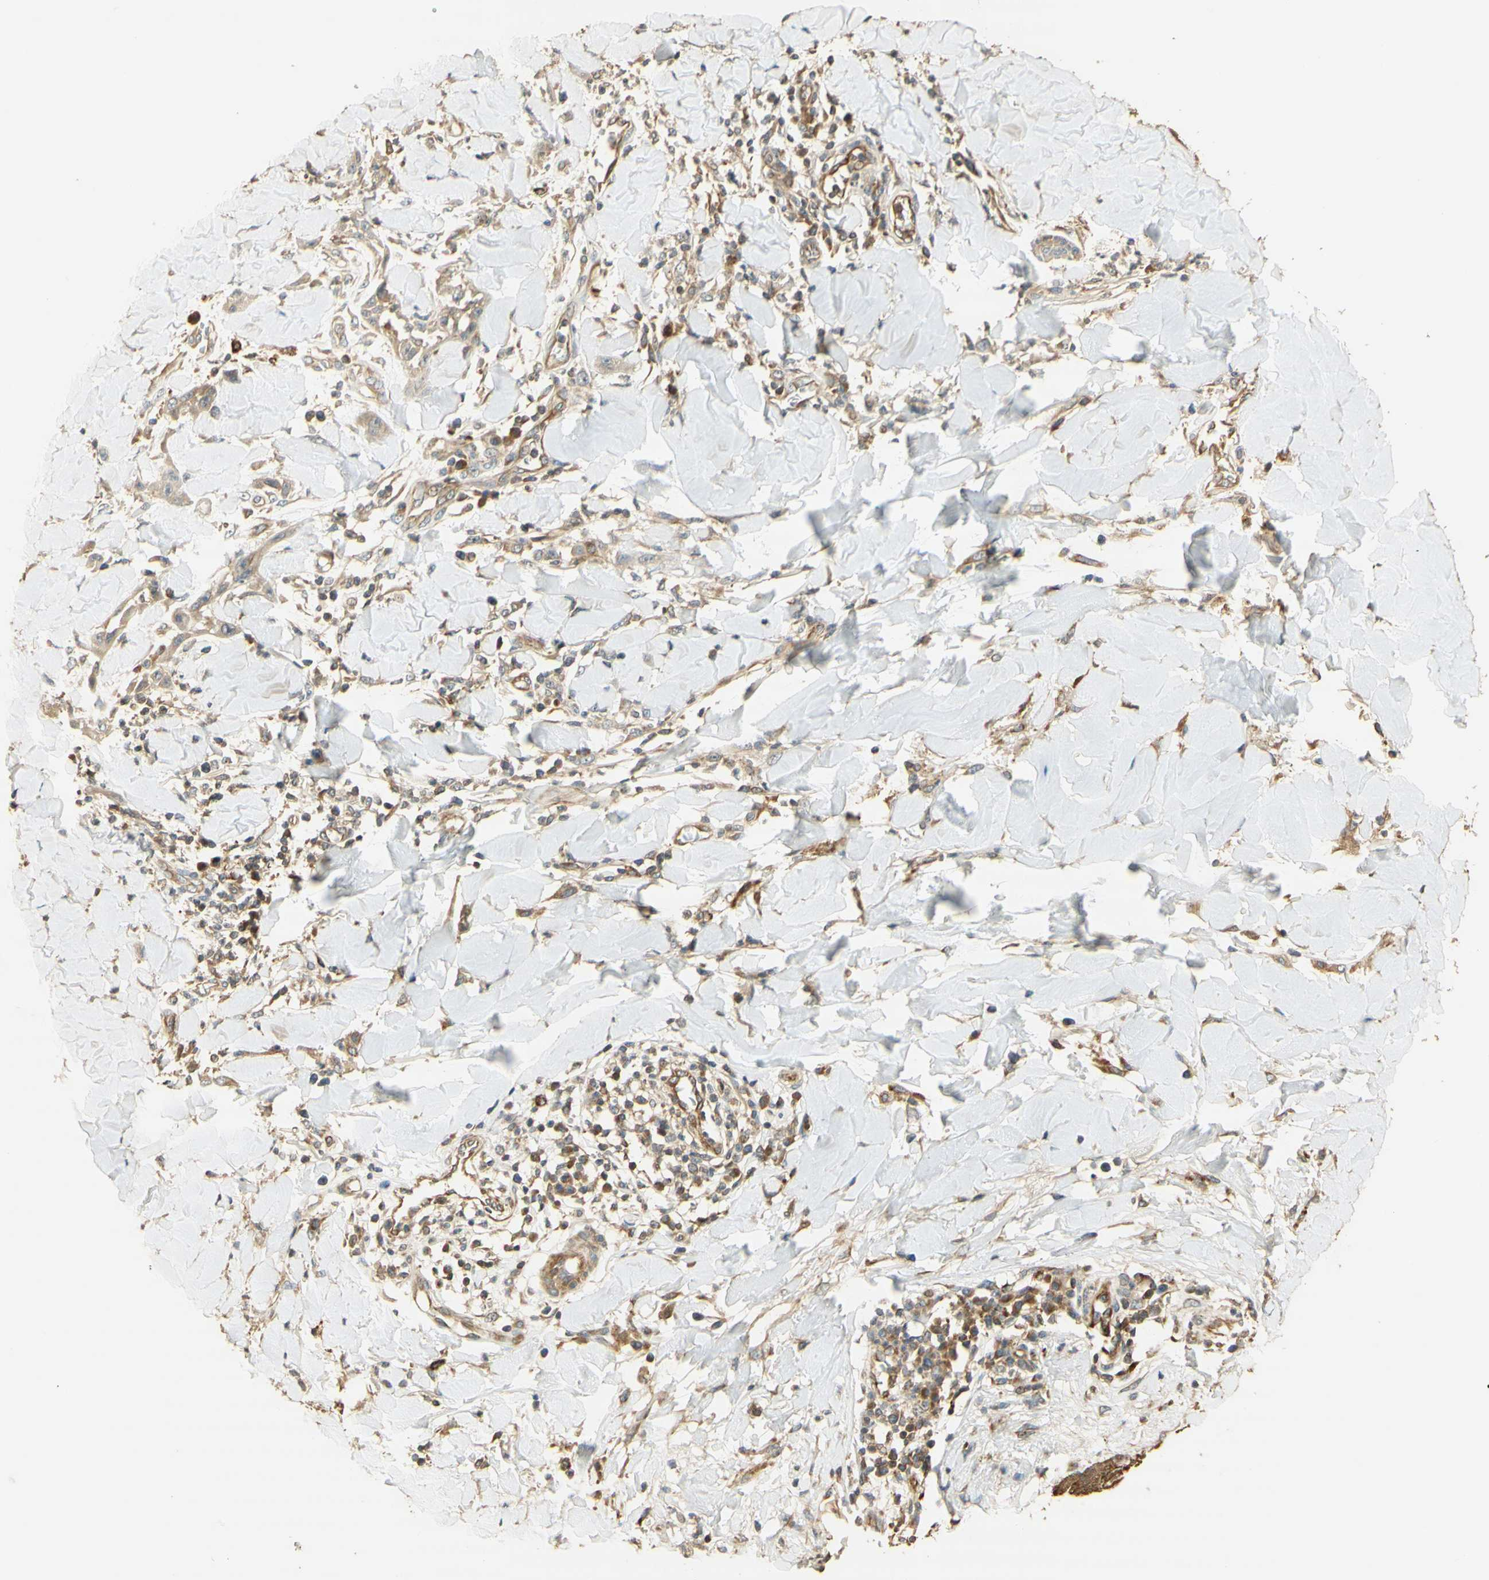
{"staining": {"intensity": "weak", "quantity": ">75%", "location": "cytoplasmic/membranous"}, "tissue": "skin cancer", "cell_type": "Tumor cells", "image_type": "cancer", "snomed": [{"axis": "morphology", "description": "Squamous cell carcinoma, NOS"}, {"axis": "topography", "description": "Skin"}], "caption": "Skin cancer (squamous cell carcinoma) stained with a brown dye reveals weak cytoplasmic/membranous positive positivity in about >75% of tumor cells.", "gene": "AGER", "patient": {"sex": "male", "age": 24}}